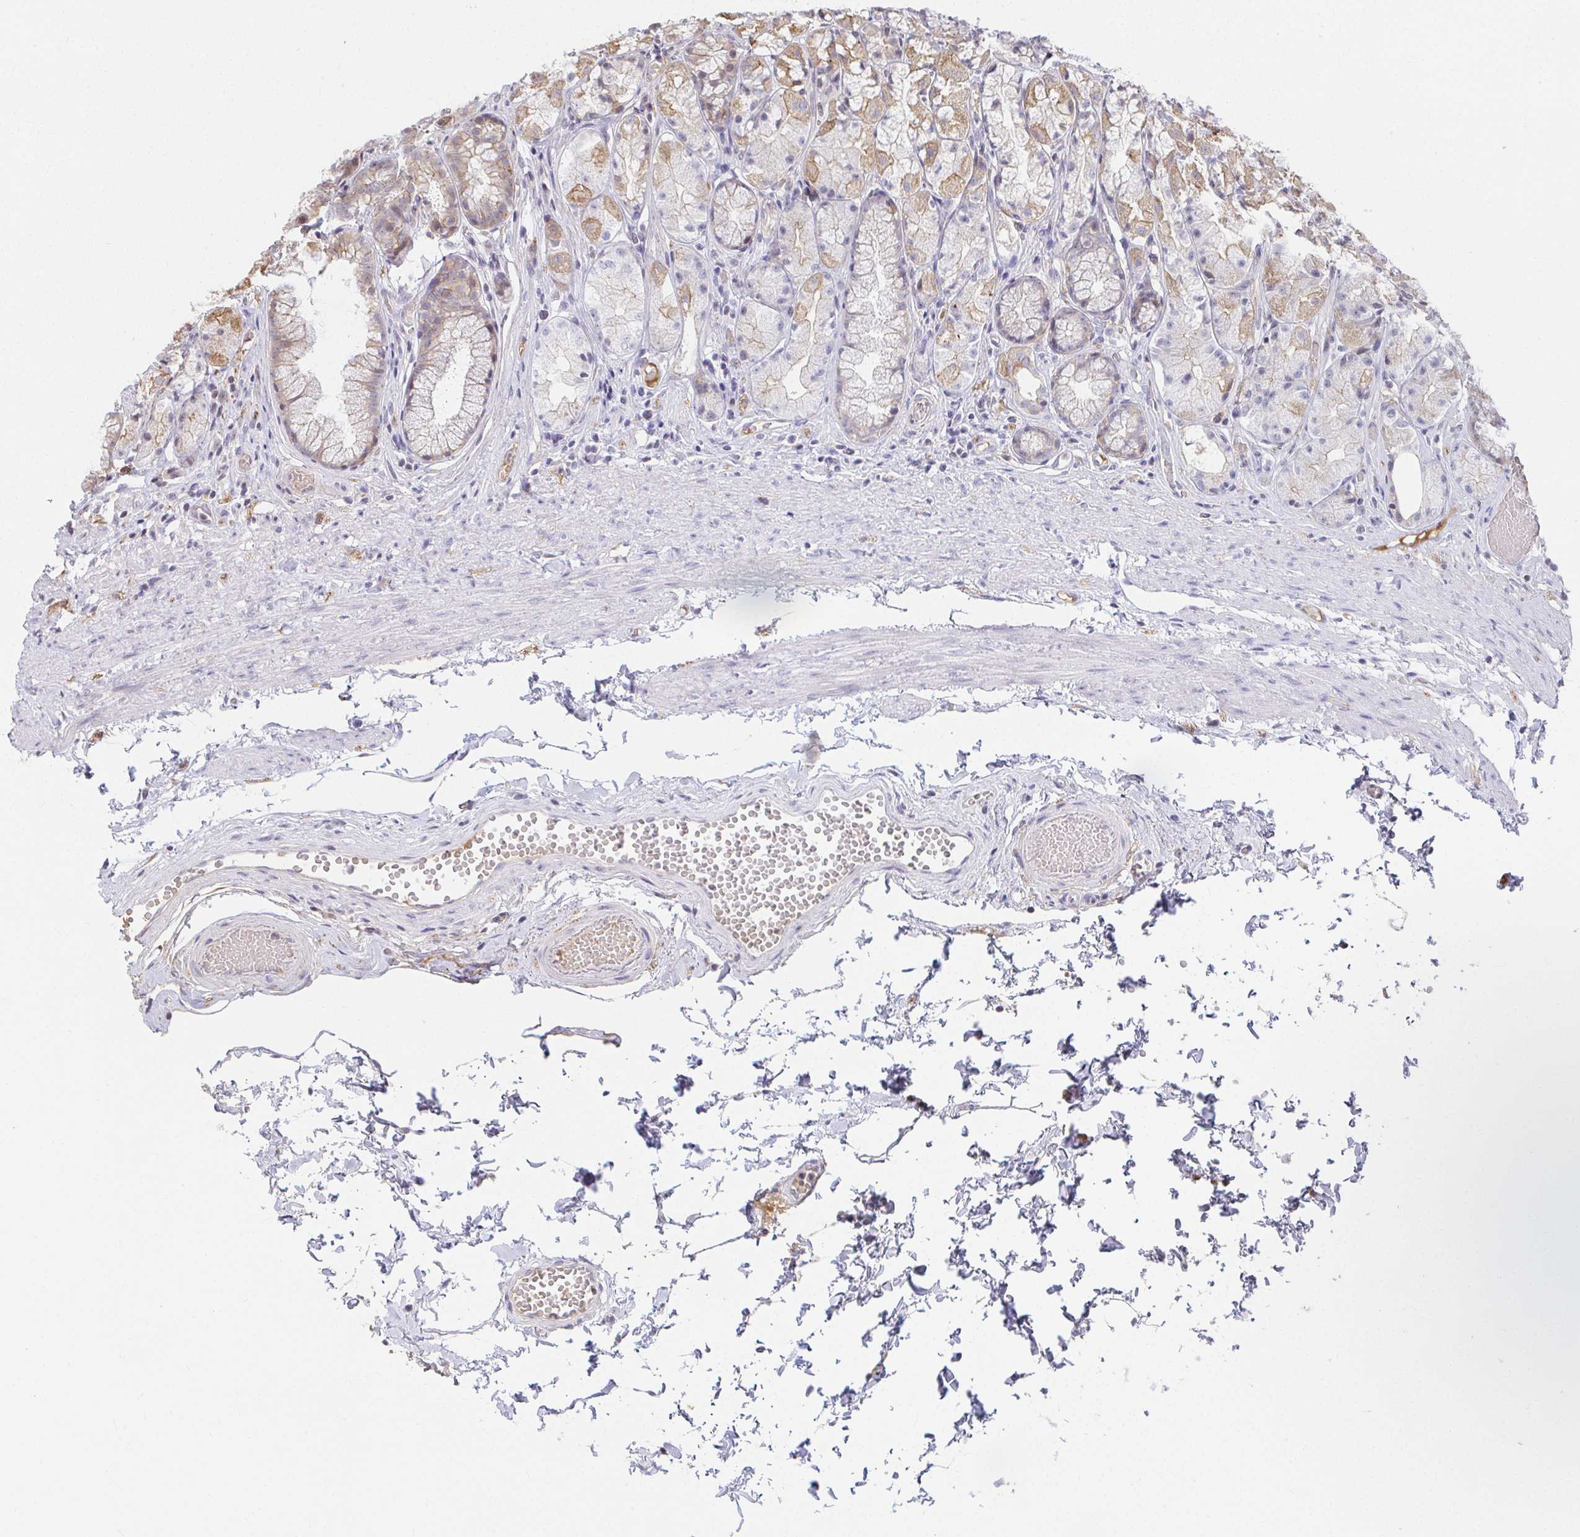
{"staining": {"intensity": "weak", "quantity": "<25%", "location": "cytoplasmic/membranous"}, "tissue": "stomach", "cell_type": "Glandular cells", "image_type": "normal", "snomed": [{"axis": "morphology", "description": "Normal tissue, NOS"}, {"axis": "topography", "description": "Stomach"}], "caption": "Benign stomach was stained to show a protein in brown. There is no significant positivity in glandular cells. (DAB (3,3'-diaminobenzidine) IHC, high magnification).", "gene": "ANK3", "patient": {"sex": "male", "age": 70}}